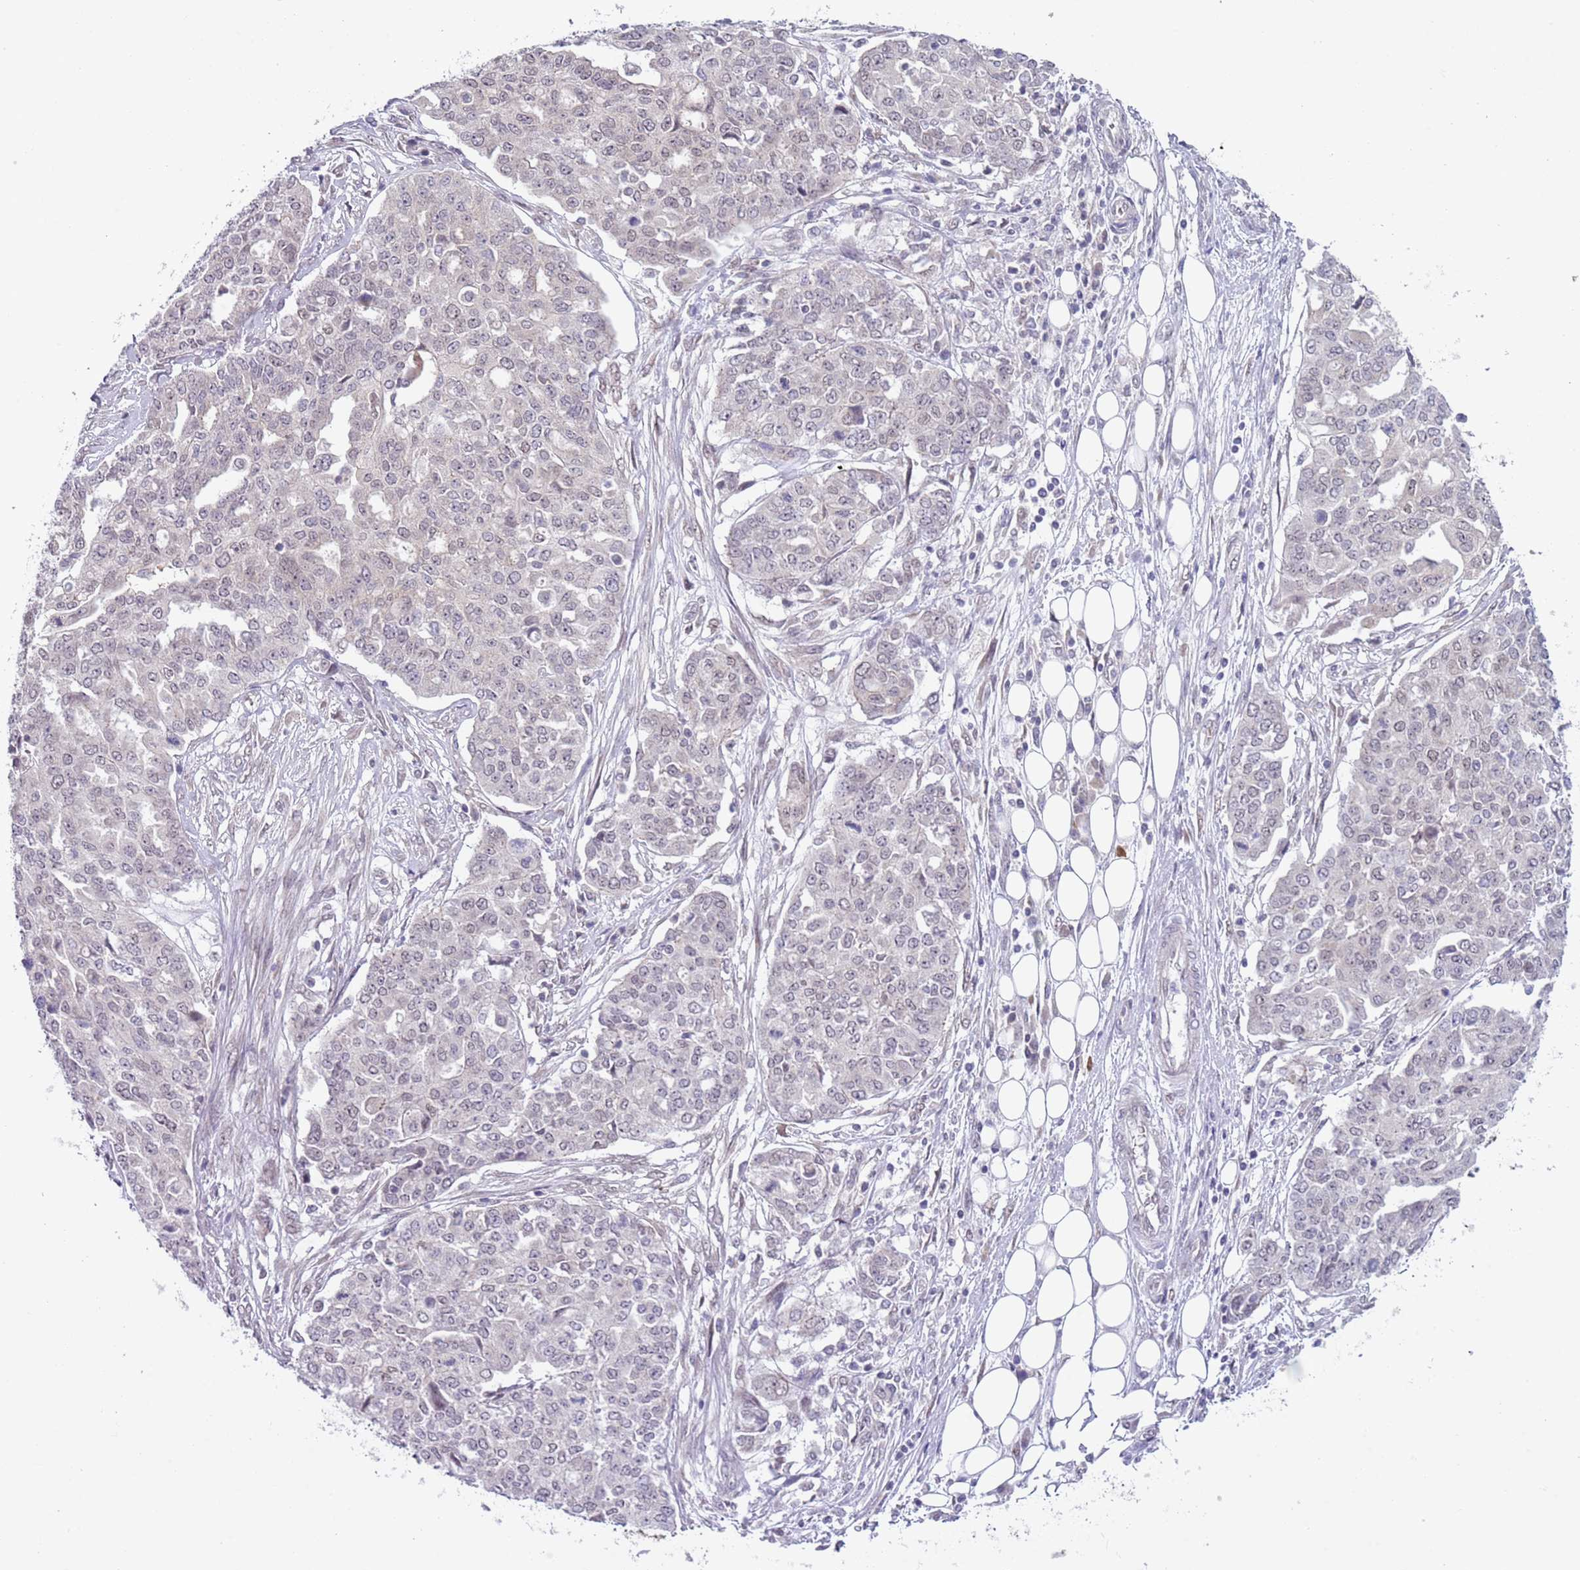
{"staining": {"intensity": "negative", "quantity": "none", "location": "none"}, "tissue": "ovarian cancer", "cell_type": "Tumor cells", "image_type": "cancer", "snomed": [{"axis": "morphology", "description": "Cystadenocarcinoma, serous, NOS"}, {"axis": "topography", "description": "Soft tissue"}, {"axis": "topography", "description": "Ovary"}], "caption": "A high-resolution photomicrograph shows immunohistochemistry (IHC) staining of serous cystadenocarcinoma (ovarian), which exhibits no significant positivity in tumor cells.", "gene": "TM2D1", "patient": {"sex": "female", "age": 57}}